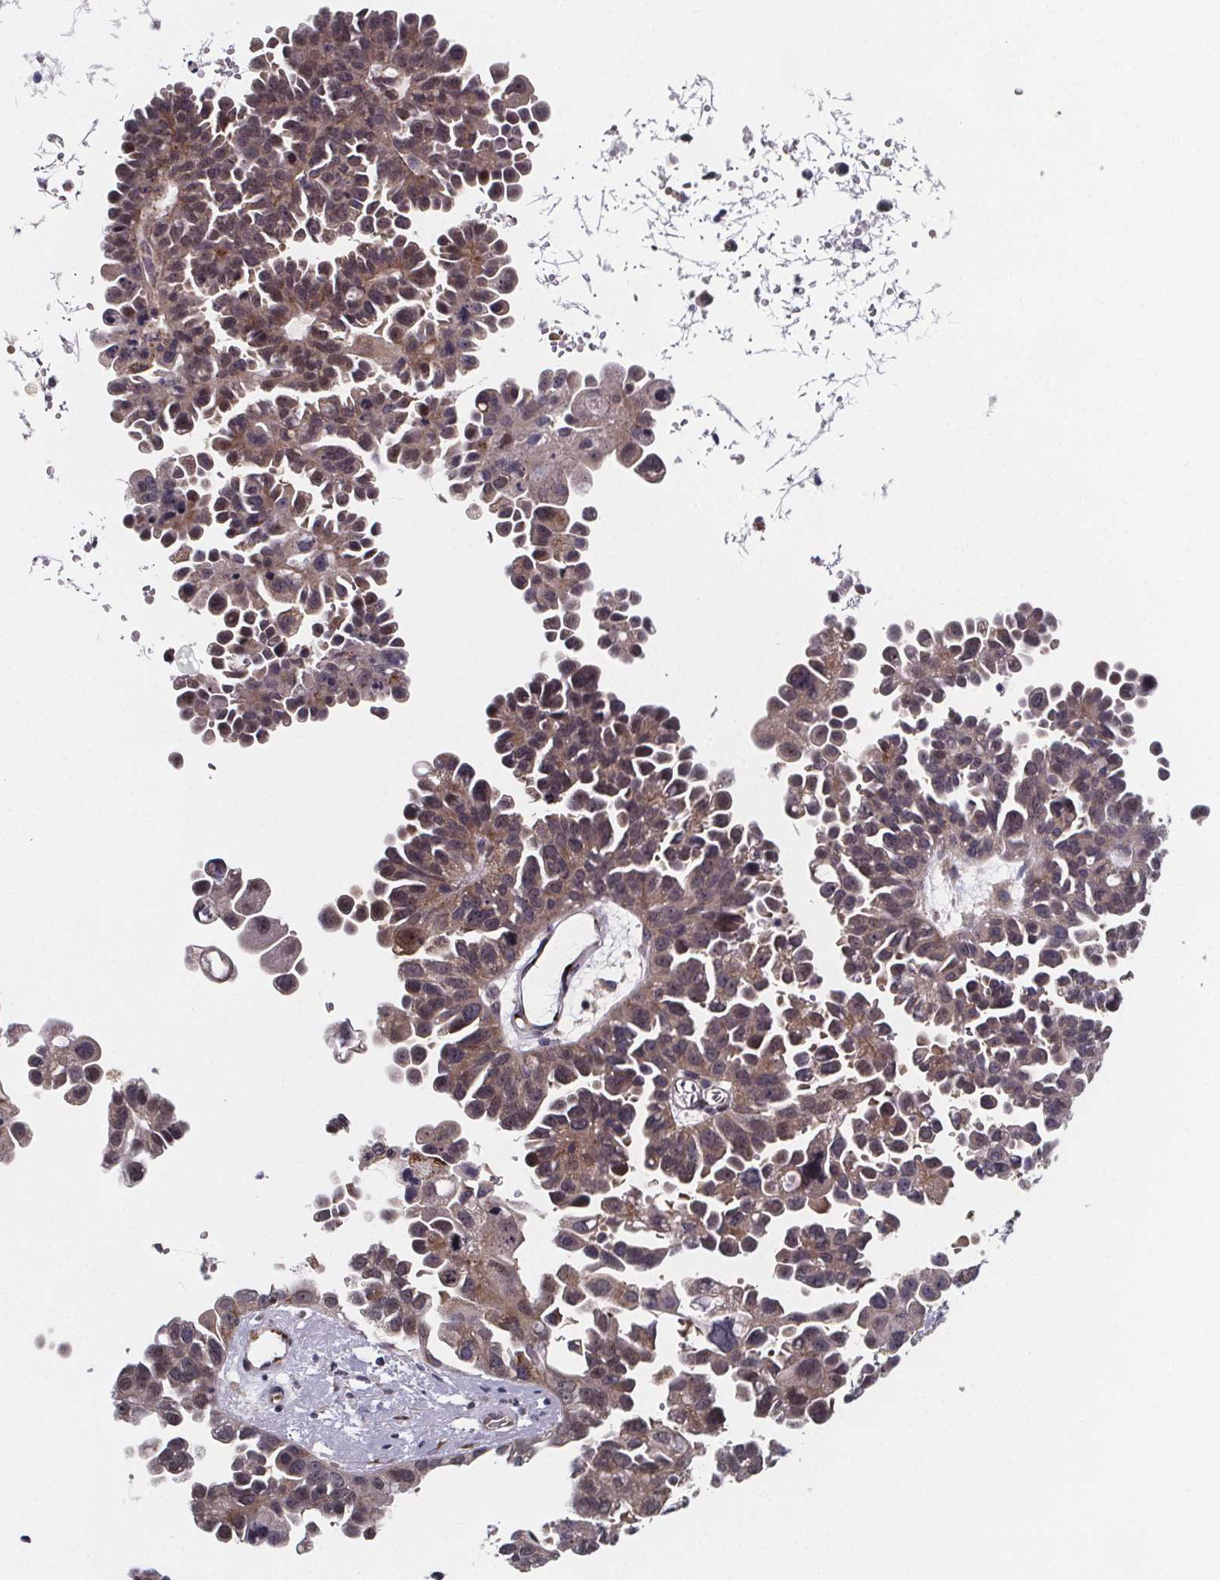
{"staining": {"intensity": "weak", "quantity": "25%-75%", "location": "cytoplasmic/membranous"}, "tissue": "ovarian cancer", "cell_type": "Tumor cells", "image_type": "cancer", "snomed": [{"axis": "morphology", "description": "Cystadenocarcinoma, serous, NOS"}, {"axis": "topography", "description": "Ovary"}], "caption": "Ovarian cancer stained with a protein marker demonstrates weak staining in tumor cells.", "gene": "NDST1", "patient": {"sex": "female", "age": 53}}